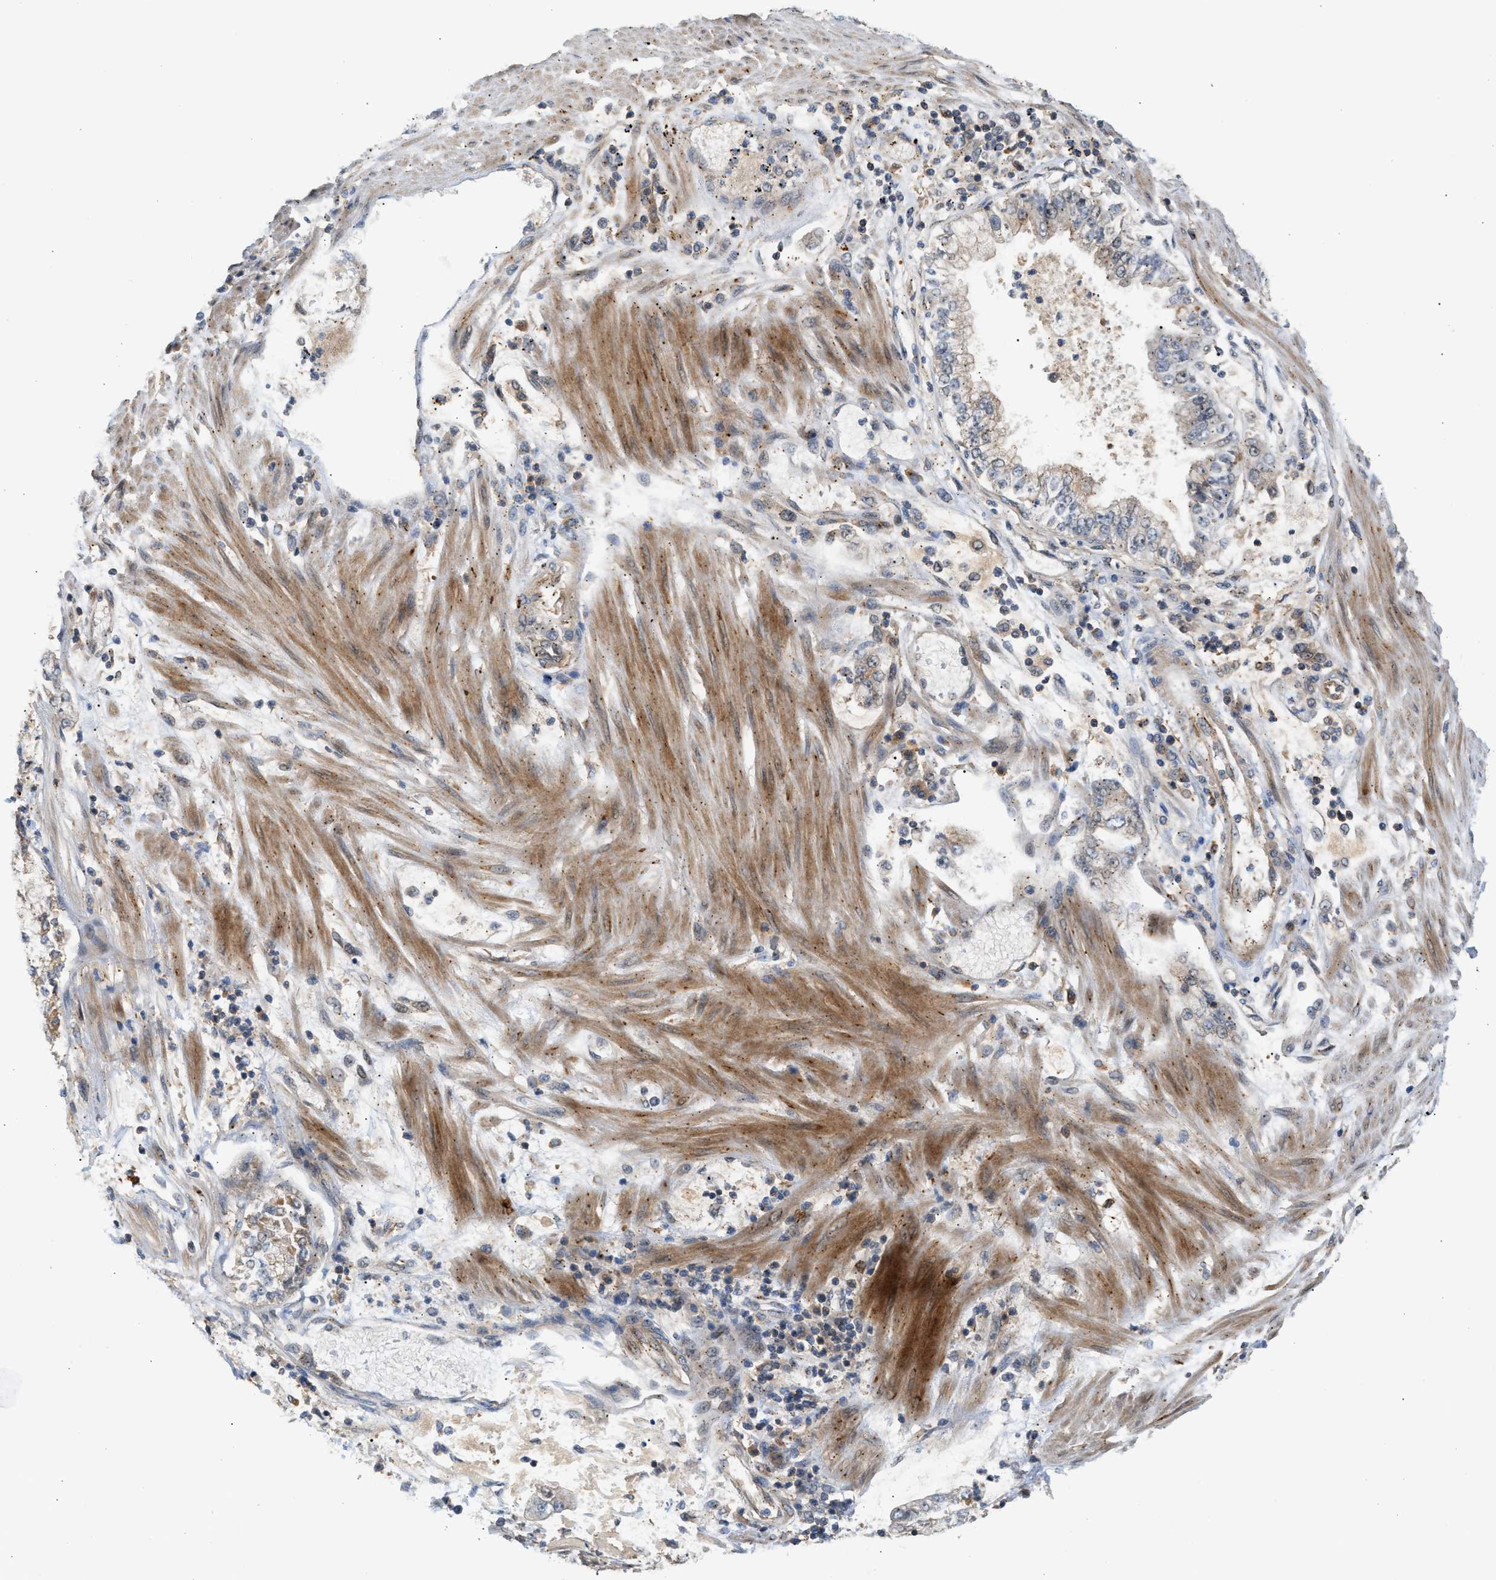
{"staining": {"intensity": "moderate", "quantity": "<25%", "location": "cytoplasmic/membranous"}, "tissue": "stomach cancer", "cell_type": "Tumor cells", "image_type": "cancer", "snomed": [{"axis": "morphology", "description": "Adenocarcinoma, NOS"}, {"axis": "topography", "description": "Stomach"}], "caption": "Tumor cells demonstrate moderate cytoplasmic/membranous positivity in about <25% of cells in stomach cancer.", "gene": "MAP2K5", "patient": {"sex": "male", "age": 76}}